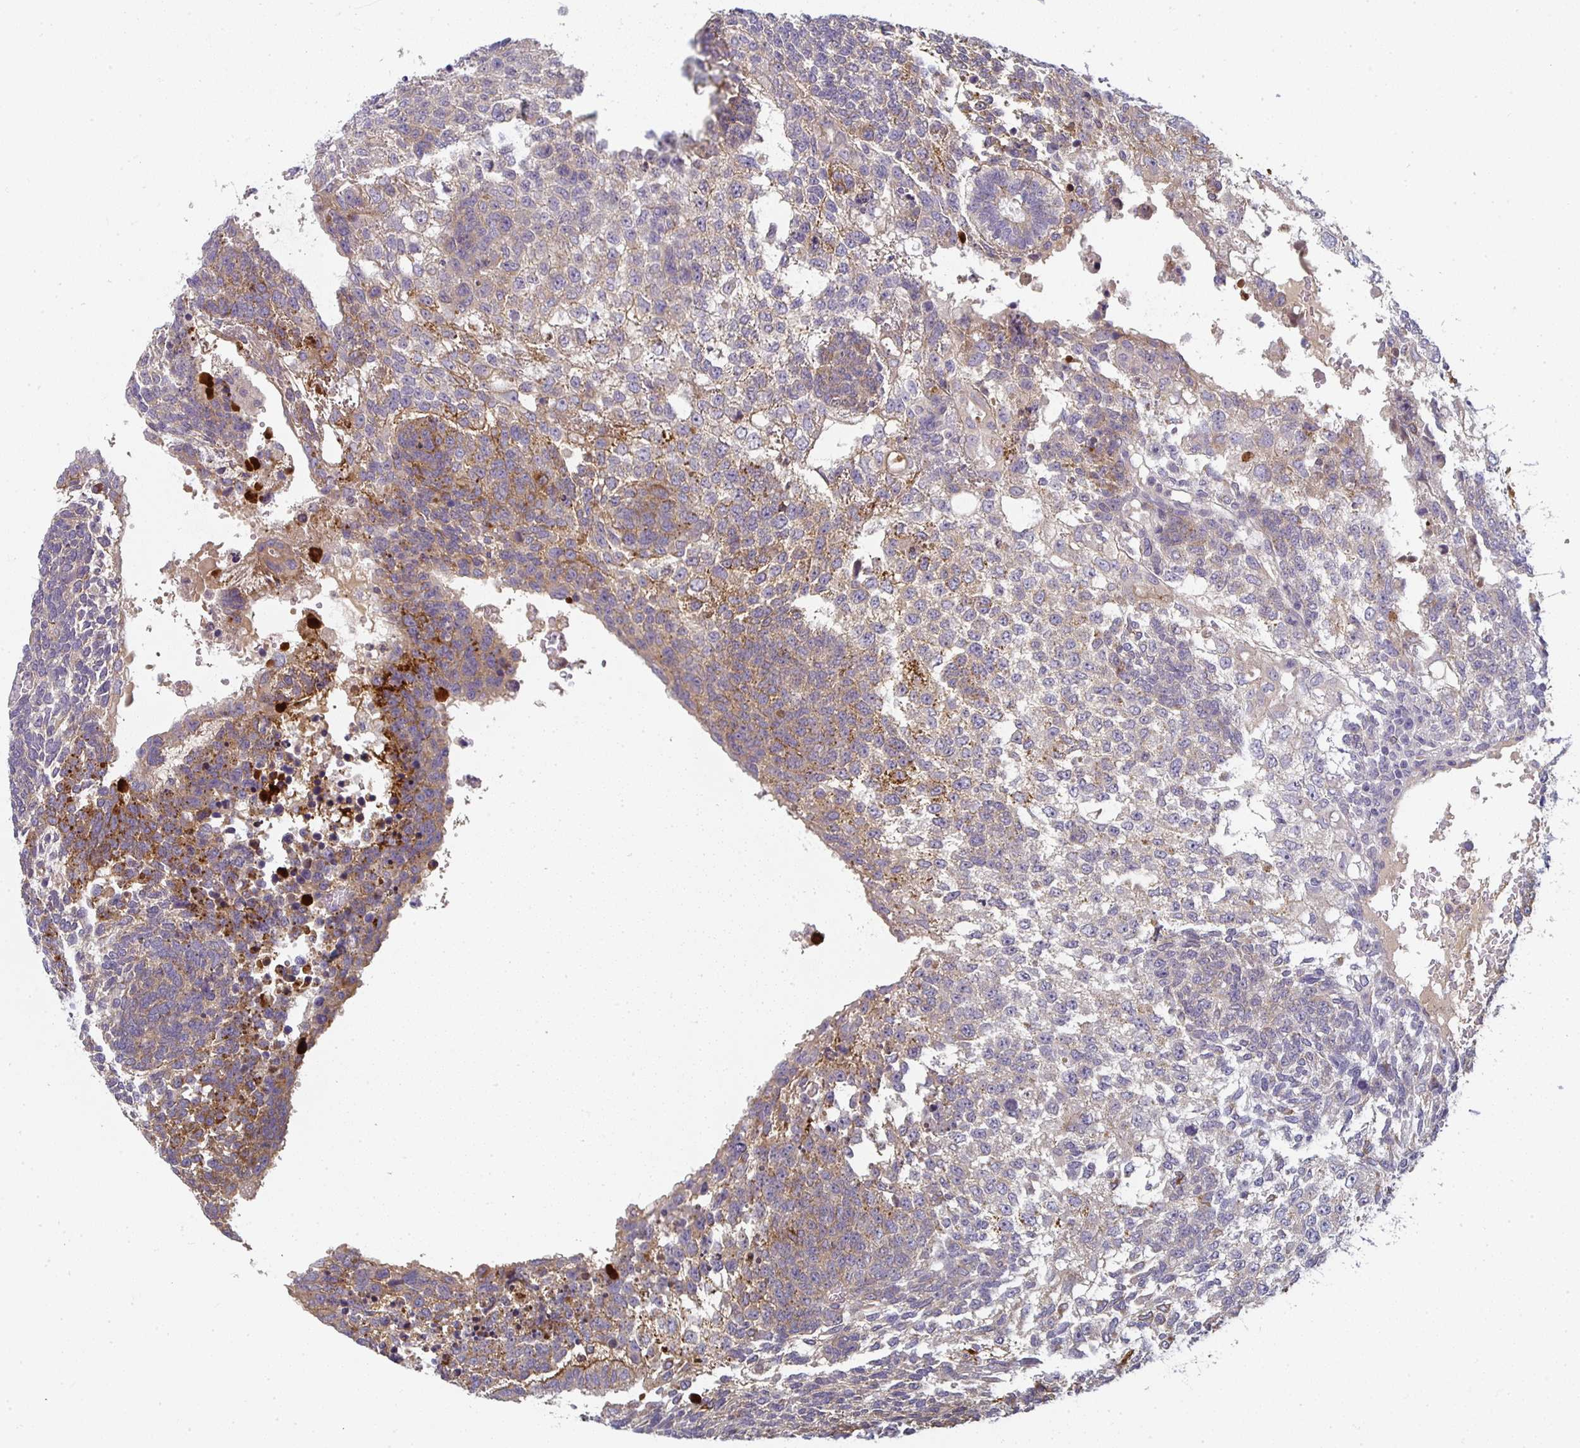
{"staining": {"intensity": "moderate", "quantity": "<25%", "location": "cytoplasmic/membranous"}, "tissue": "testis cancer", "cell_type": "Tumor cells", "image_type": "cancer", "snomed": [{"axis": "morphology", "description": "Carcinoma, Embryonal, NOS"}, {"axis": "topography", "description": "Testis"}], "caption": "Brown immunohistochemical staining in embryonal carcinoma (testis) shows moderate cytoplasmic/membranous staining in about <25% of tumor cells.", "gene": "CTHRC1", "patient": {"sex": "male", "age": 23}}